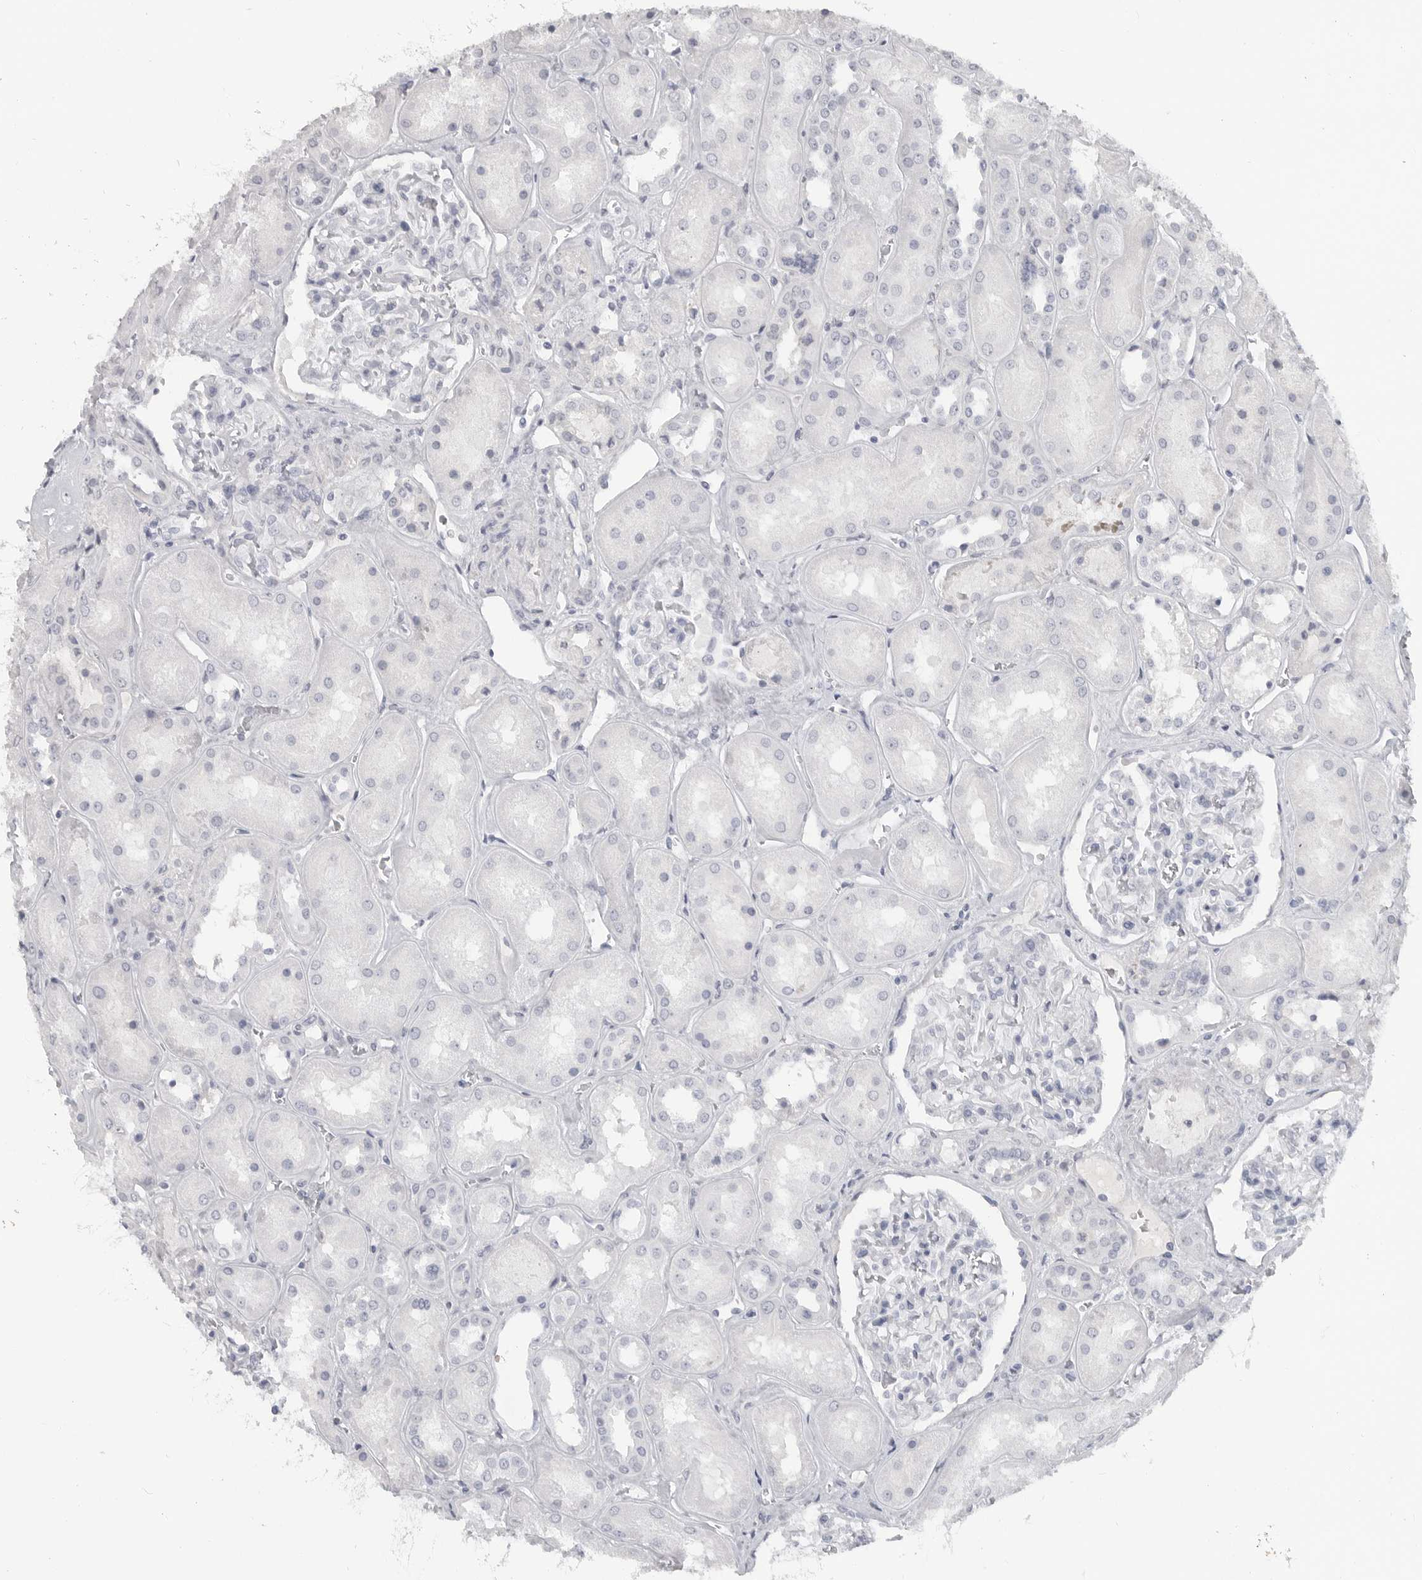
{"staining": {"intensity": "negative", "quantity": "none", "location": "none"}, "tissue": "kidney", "cell_type": "Cells in glomeruli", "image_type": "normal", "snomed": [{"axis": "morphology", "description": "Normal tissue, NOS"}, {"axis": "topography", "description": "Kidney"}], "caption": "This is an immunohistochemistry image of benign human kidney. There is no expression in cells in glomeruli.", "gene": "LY6D", "patient": {"sex": "male", "age": 70}}